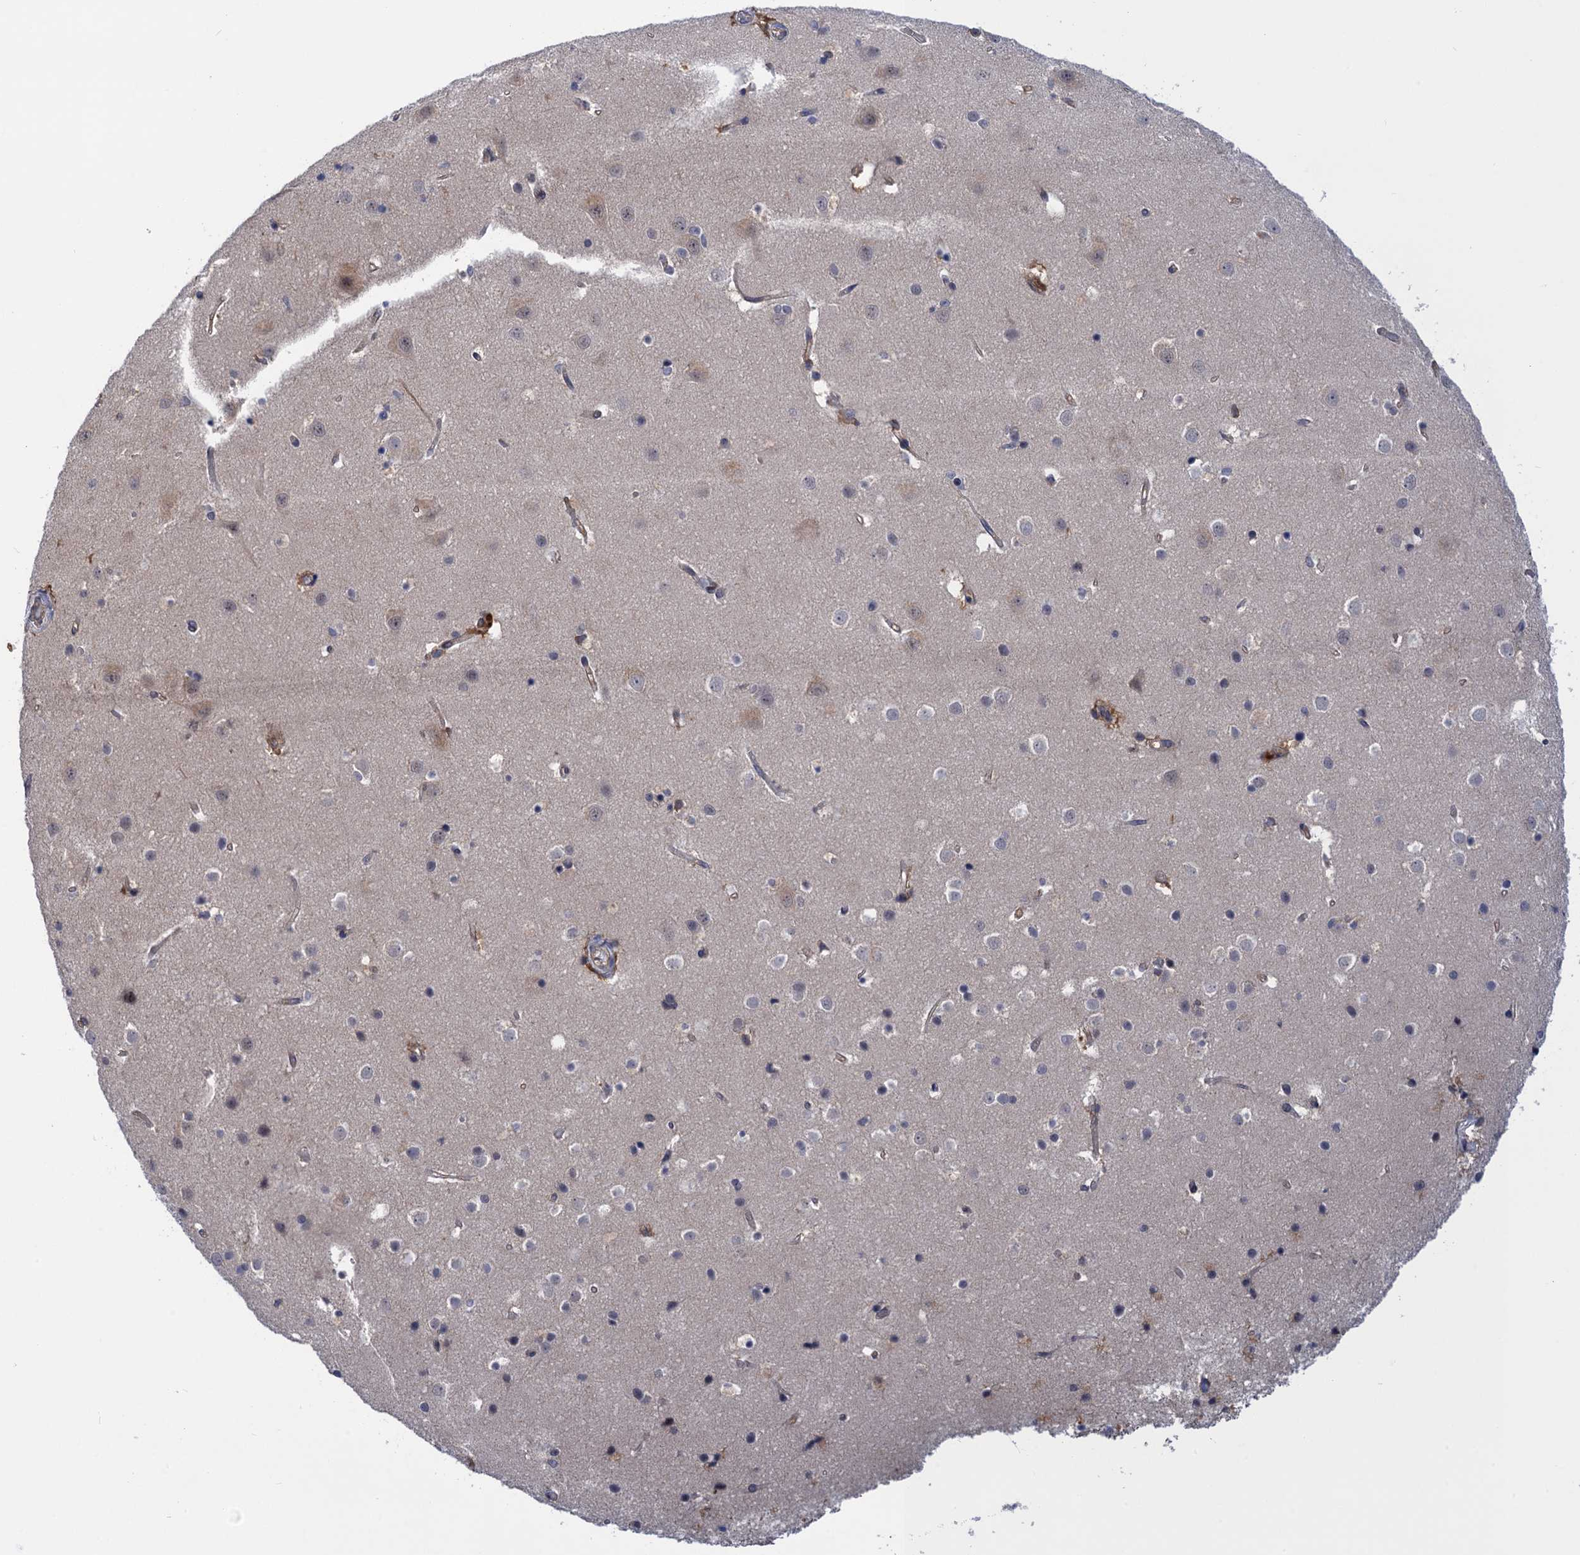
{"staining": {"intensity": "moderate", "quantity": ">75%", "location": "cytoplasmic/membranous"}, "tissue": "cerebral cortex", "cell_type": "Endothelial cells", "image_type": "normal", "snomed": [{"axis": "morphology", "description": "Normal tissue, NOS"}, {"axis": "topography", "description": "Cerebral cortex"}], "caption": "Cerebral cortex was stained to show a protein in brown. There is medium levels of moderate cytoplasmic/membranous staining in about >75% of endothelial cells. (DAB IHC, brown staining for protein, blue staining for nuclei).", "gene": "NEK8", "patient": {"sex": "male", "age": 54}}